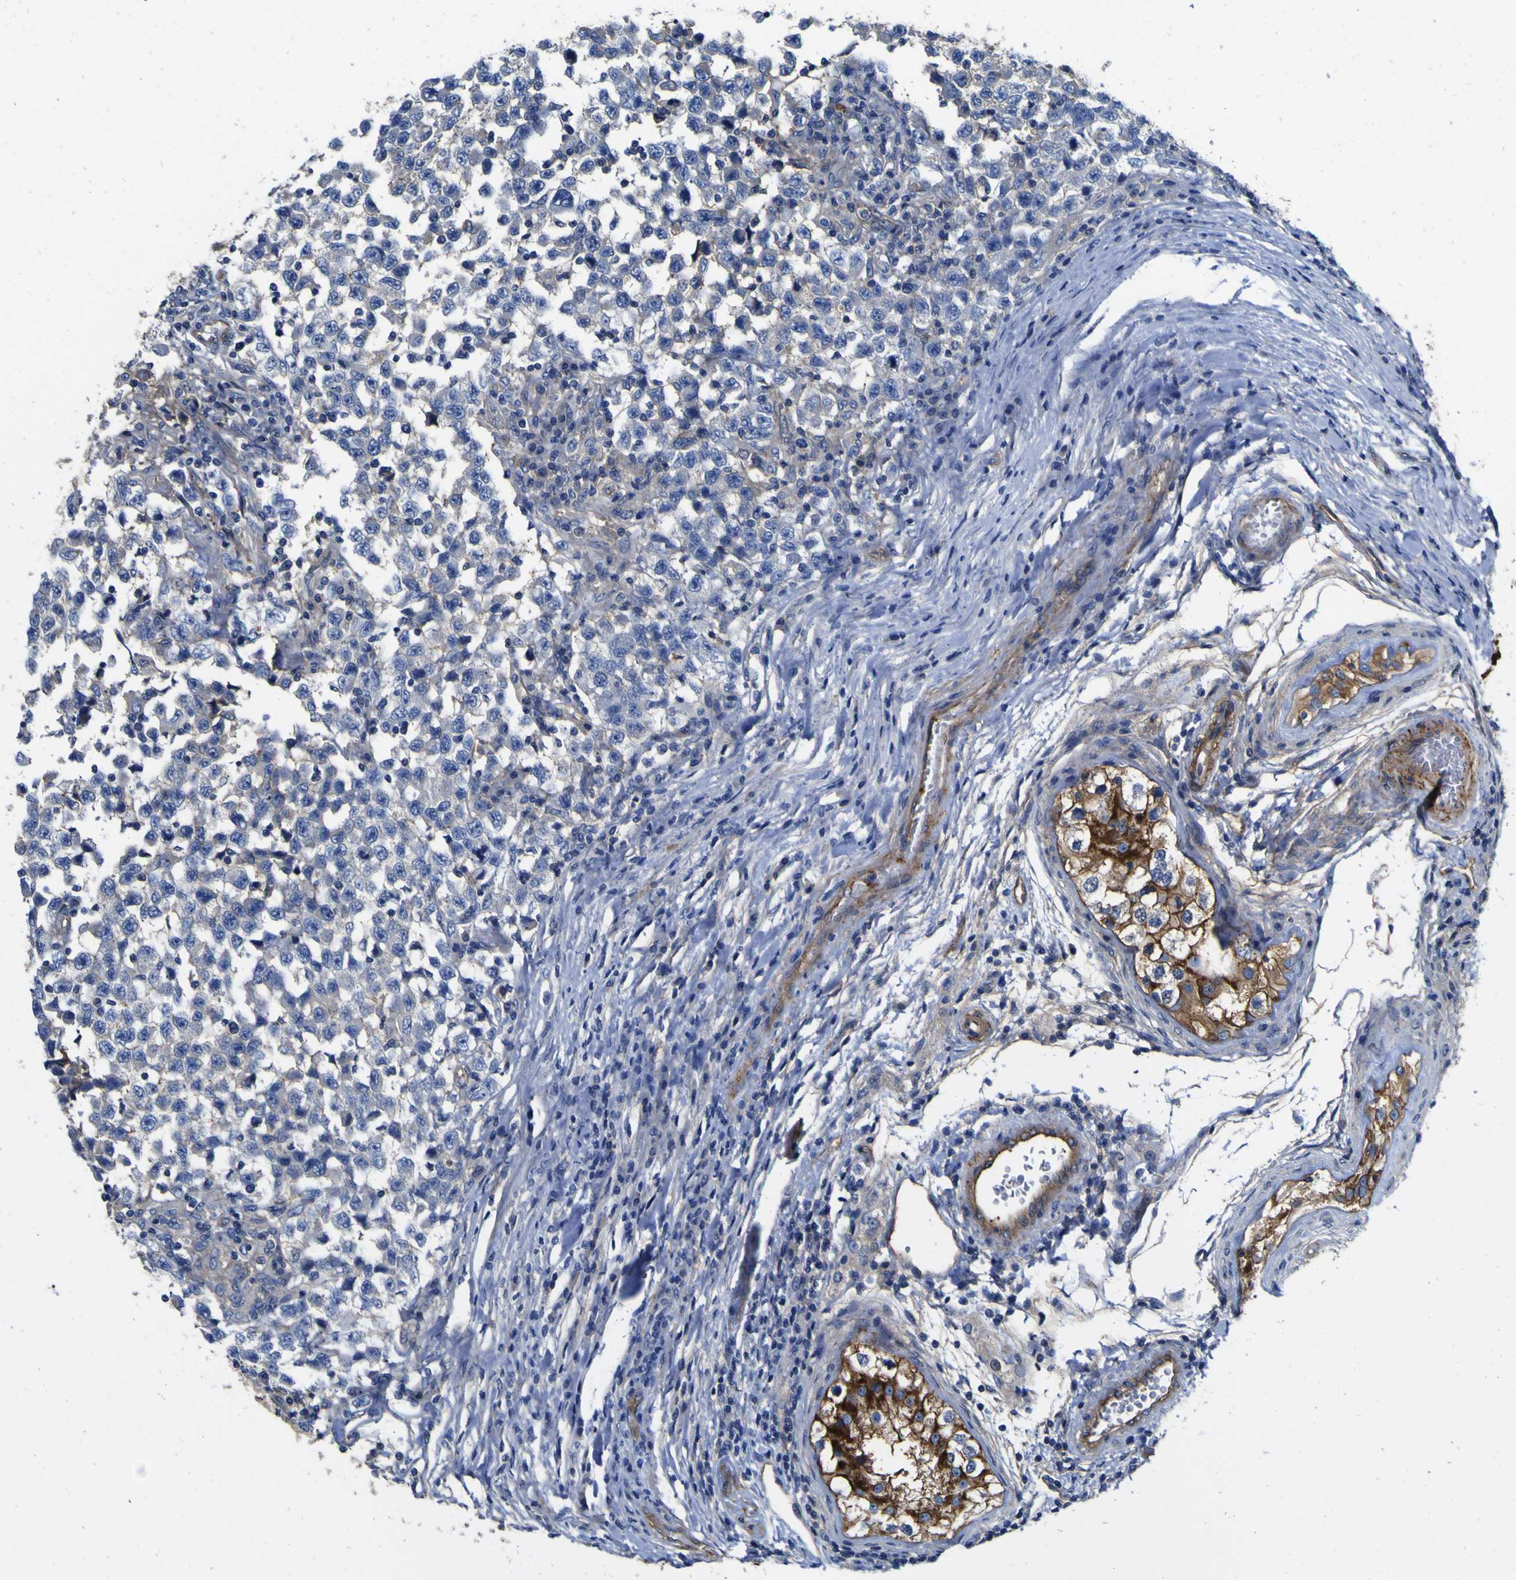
{"staining": {"intensity": "negative", "quantity": "none", "location": "none"}, "tissue": "testis cancer", "cell_type": "Tumor cells", "image_type": "cancer", "snomed": [{"axis": "morphology", "description": "Carcinoma, Embryonal, NOS"}, {"axis": "topography", "description": "Testis"}], "caption": "The immunohistochemistry image has no significant staining in tumor cells of testis cancer tissue. (Stains: DAB (3,3'-diaminobenzidine) immunohistochemistry (IHC) with hematoxylin counter stain, Microscopy: brightfield microscopy at high magnification).", "gene": "CD151", "patient": {"sex": "male", "age": 21}}